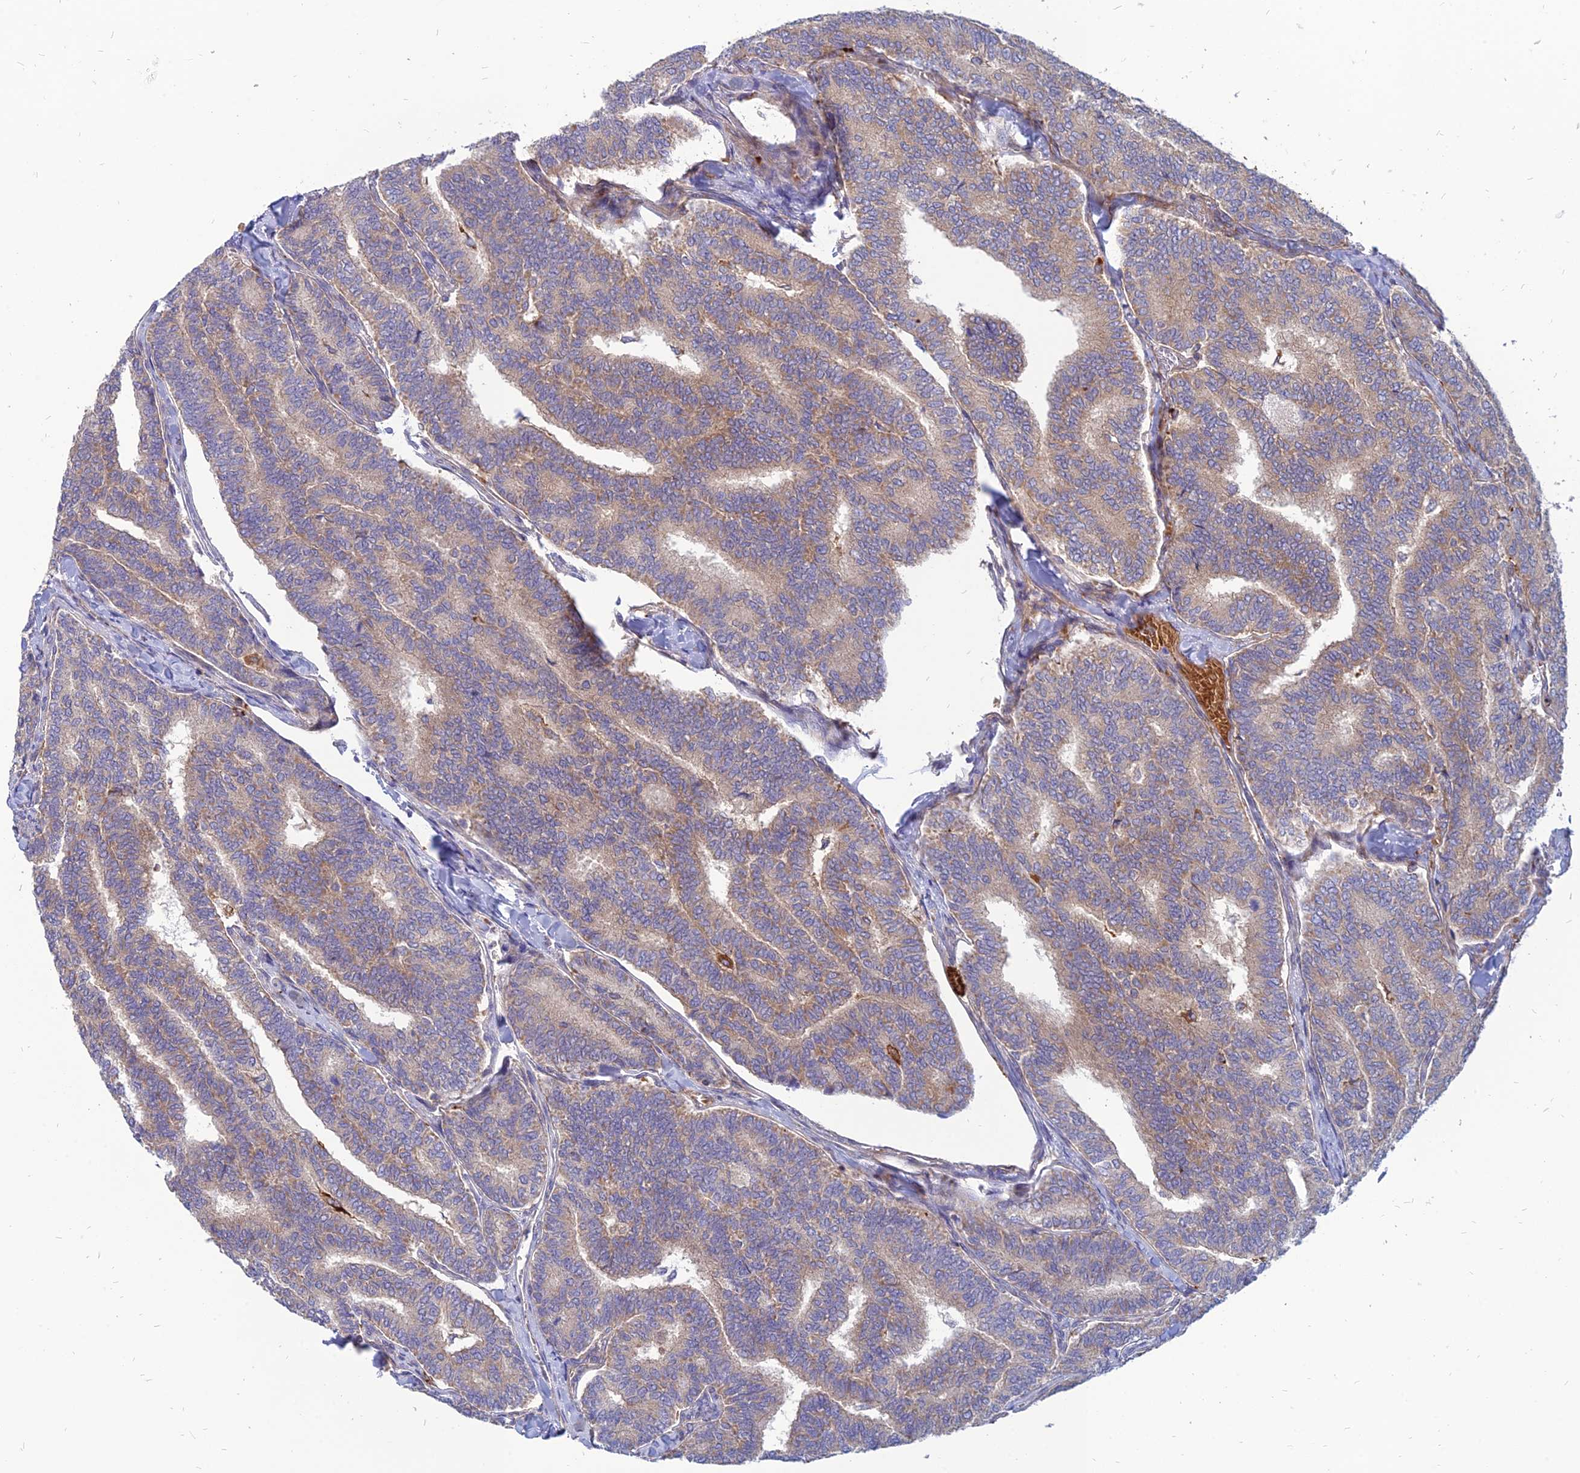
{"staining": {"intensity": "weak", "quantity": "<25%", "location": "cytoplasmic/membranous"}, "tissue": "thyroid cancer", "cell_type": "Tumor cells", "image_type": "cancer", "snomed": [{"axis": "morphology", "description": "Papillary adenocarcinoma, NOS"}, {"axis": "topography", "description": "Thyroid gland"}], "caption": "An IHC histopathology image of papillary adenocarcinoma (thyroid) is shown. There is no staining in tumor cells of papillary adenocarcinoma (thyroid).", "gene": "PHKA2", "patient": {"sex": "female", "age": 35}}